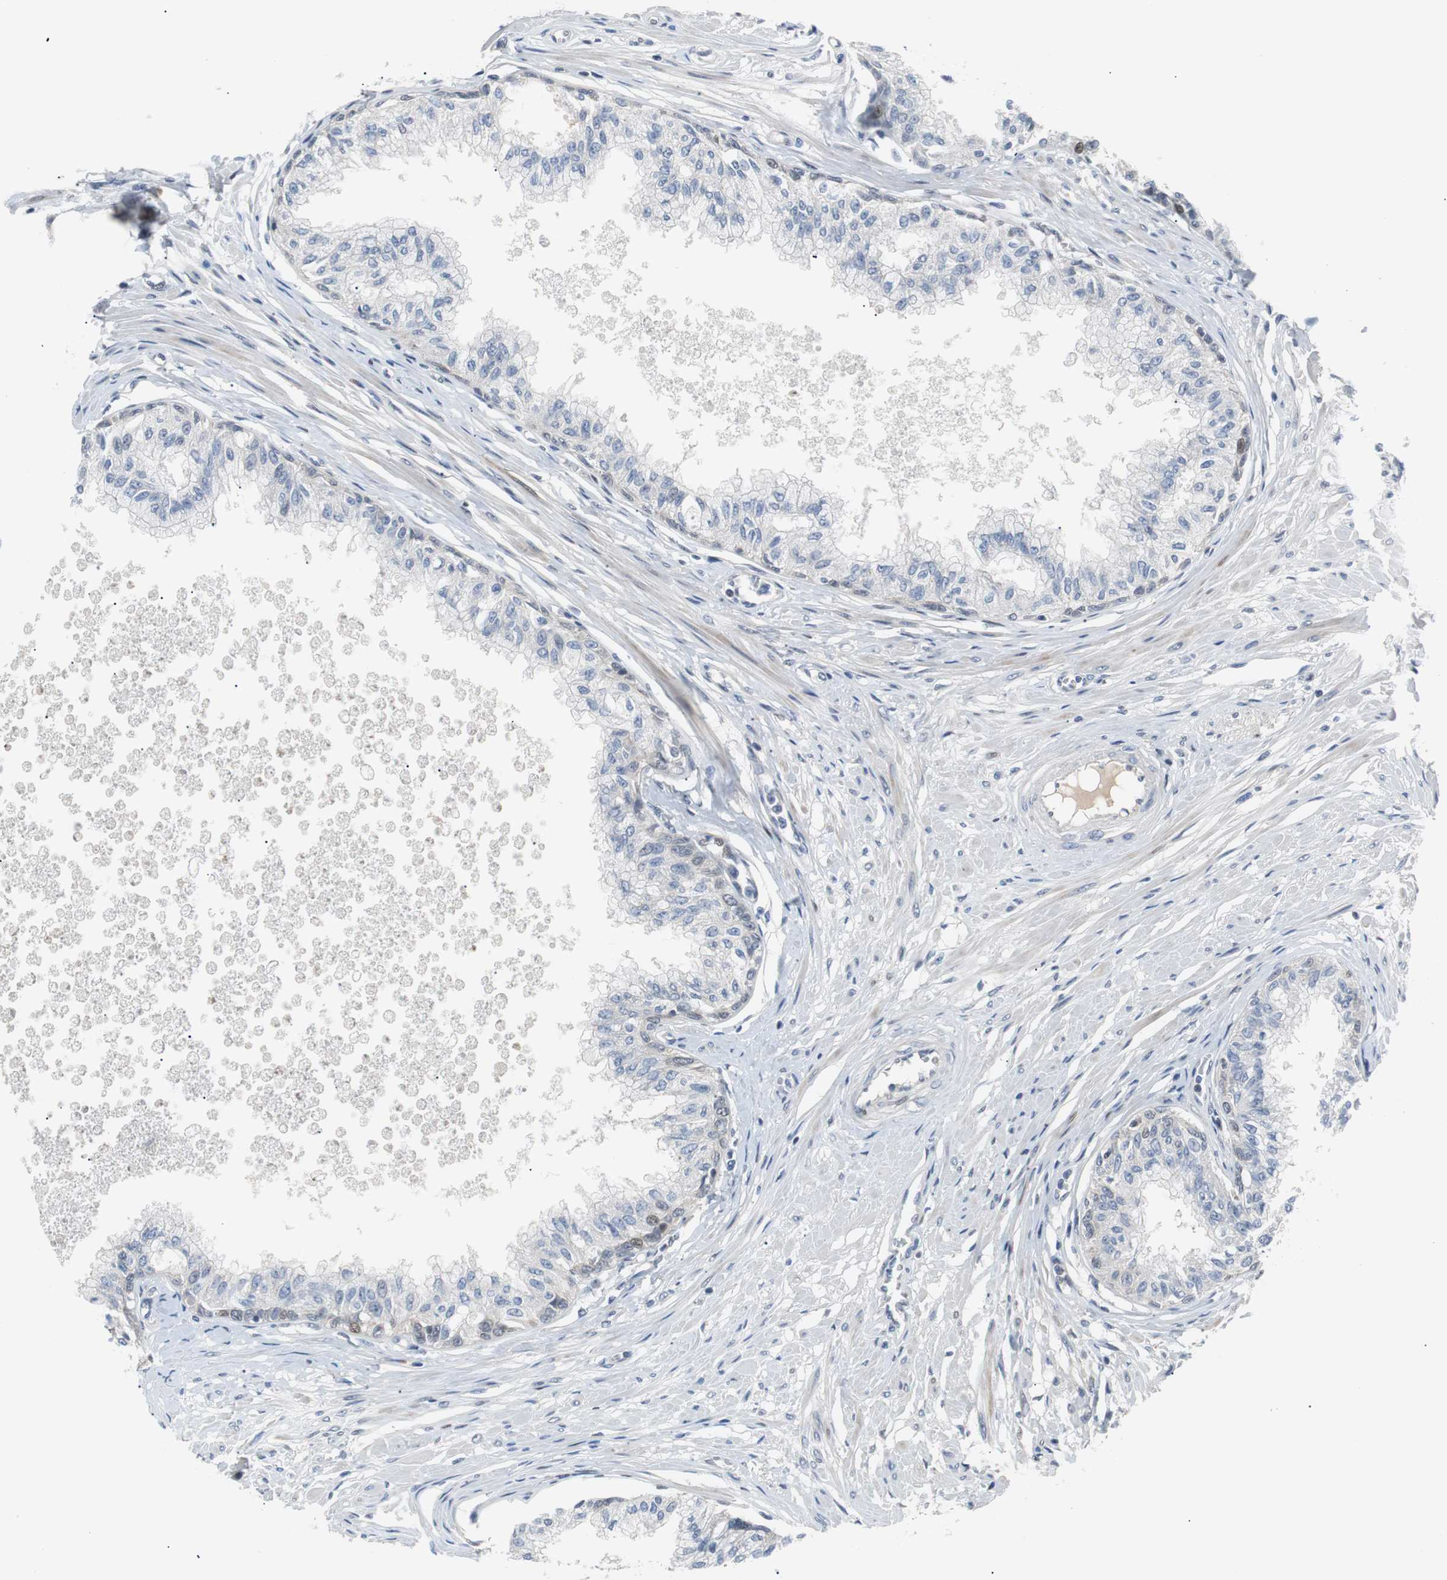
{"staining": {"intensity": "weak", "quantity": "<25%", "location": "nuclear"}, "tissue": "prostate", "cell_type": "Glandular cells", "image_type": "normal", "snomed": [{"axis": "morphology", "description": "Normal tissue, NOS"}, {"axis": "topography", "description": "Prostate"}, {"axis": "topography", "description": "Seminal veicle"}], "caption": "DAB immunohistochemical staining of unremarkable human prostate exhibits no significant positivity in glandular cells.", "gene": "MAP2K4", "patient": {"sex": "male", "age": 60}}